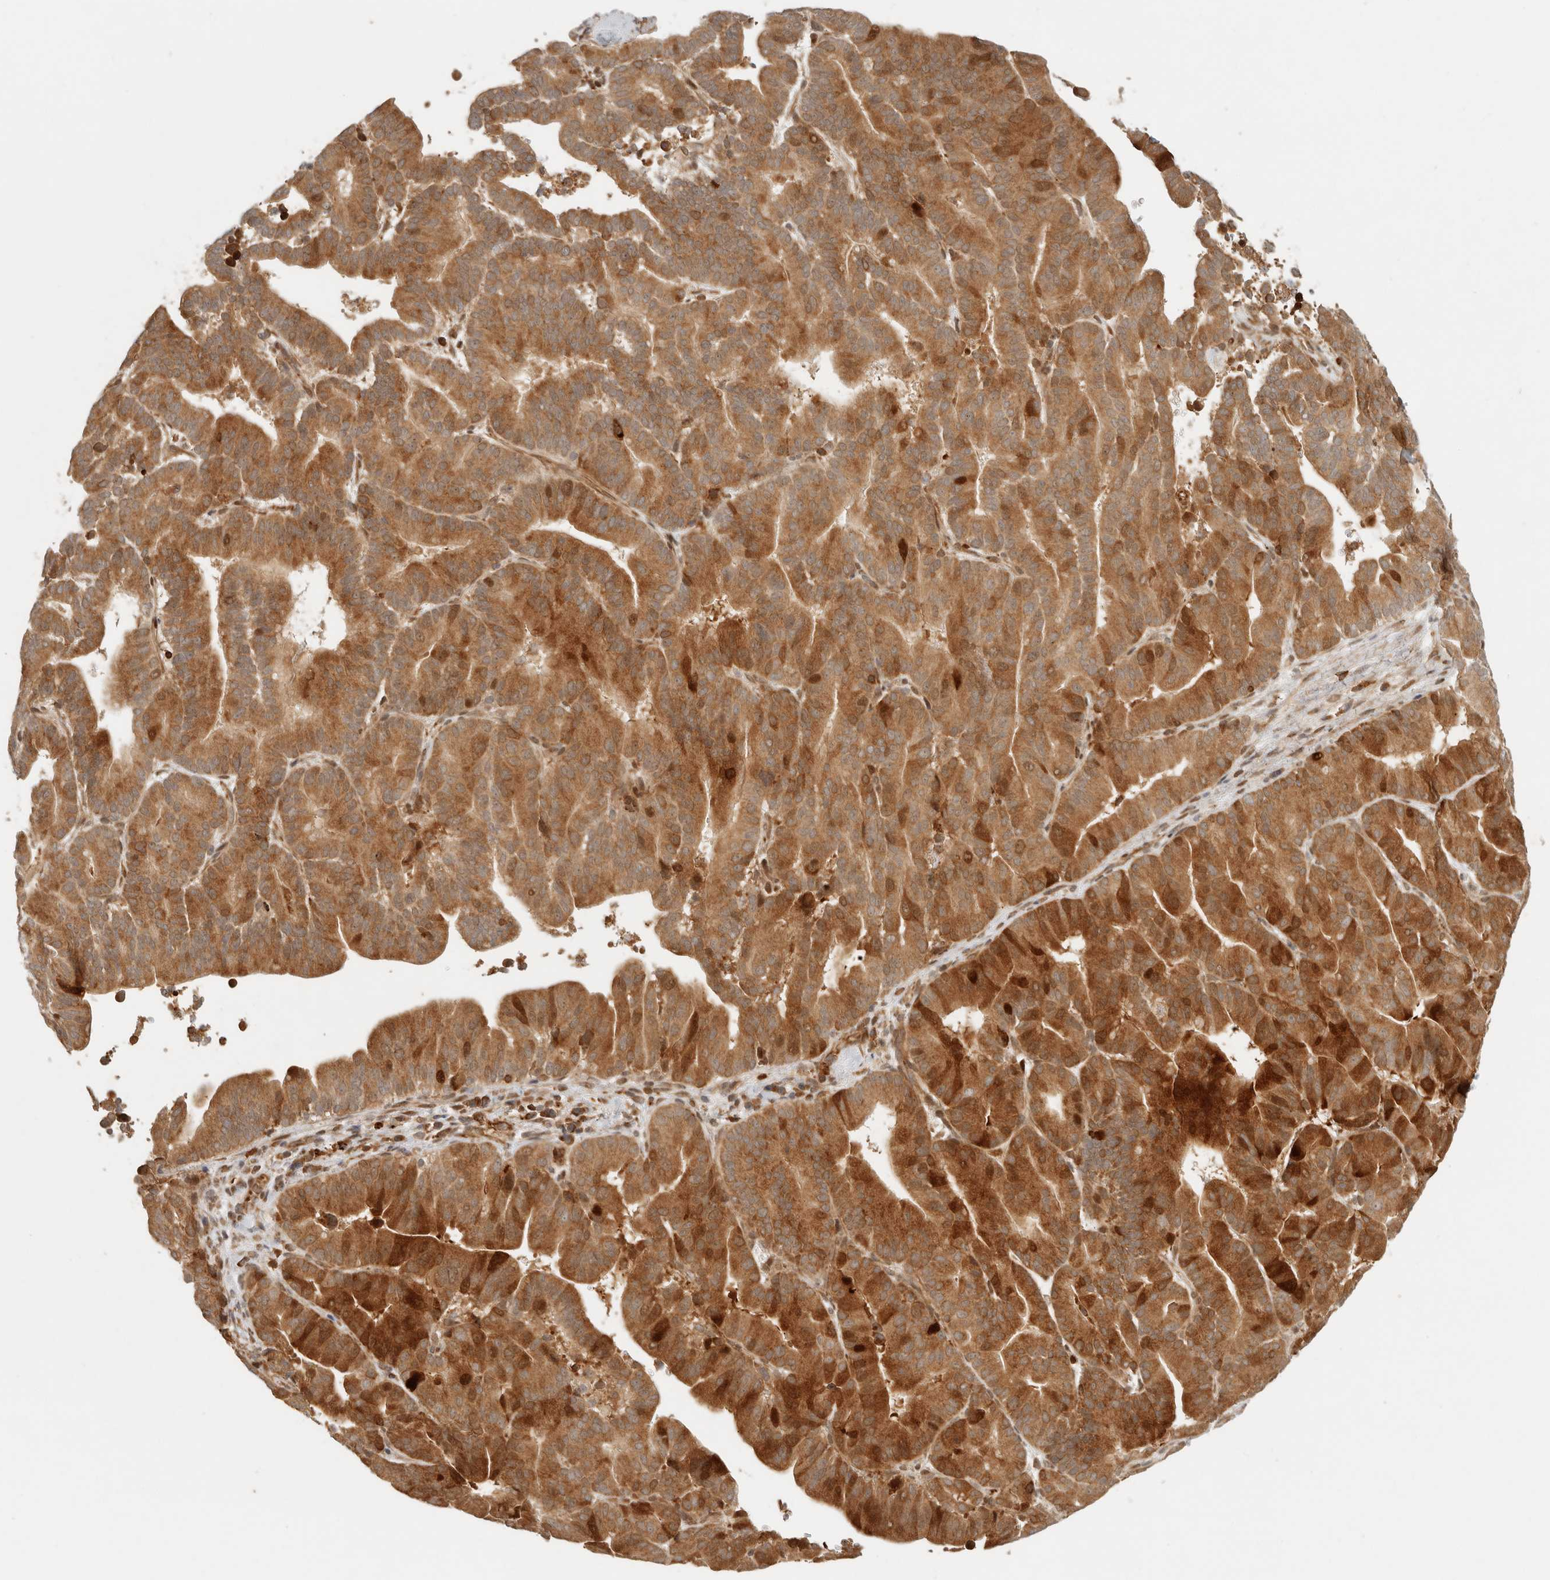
{"staining": {"intensity": "strong", "quantity": ">75%", "location": "cytoplasmic/membranous,nuclear"}, "tissue": "liver cancer", "cell_type": "Tumor cells", "image_type": "cancer", "snomed": [{"axis": "morphology", "description": "Cholangiocarcinoma"}, {"axis": "topography", "description": "Liver"}], "caption": "Brown immunohistochemical staining in human liver cancer (cholangiocarcinoma) reveals strong cytoplasmic/membranous and nuclear positivity in about >75% of tumor cells. The protein of interest is stained brown, and the nuclei are stained in blue (DAB IHC with brightfield microscopy, high magnification).", "gene": "AHDC1", "patient": {"sex": "female", "age": 75}}